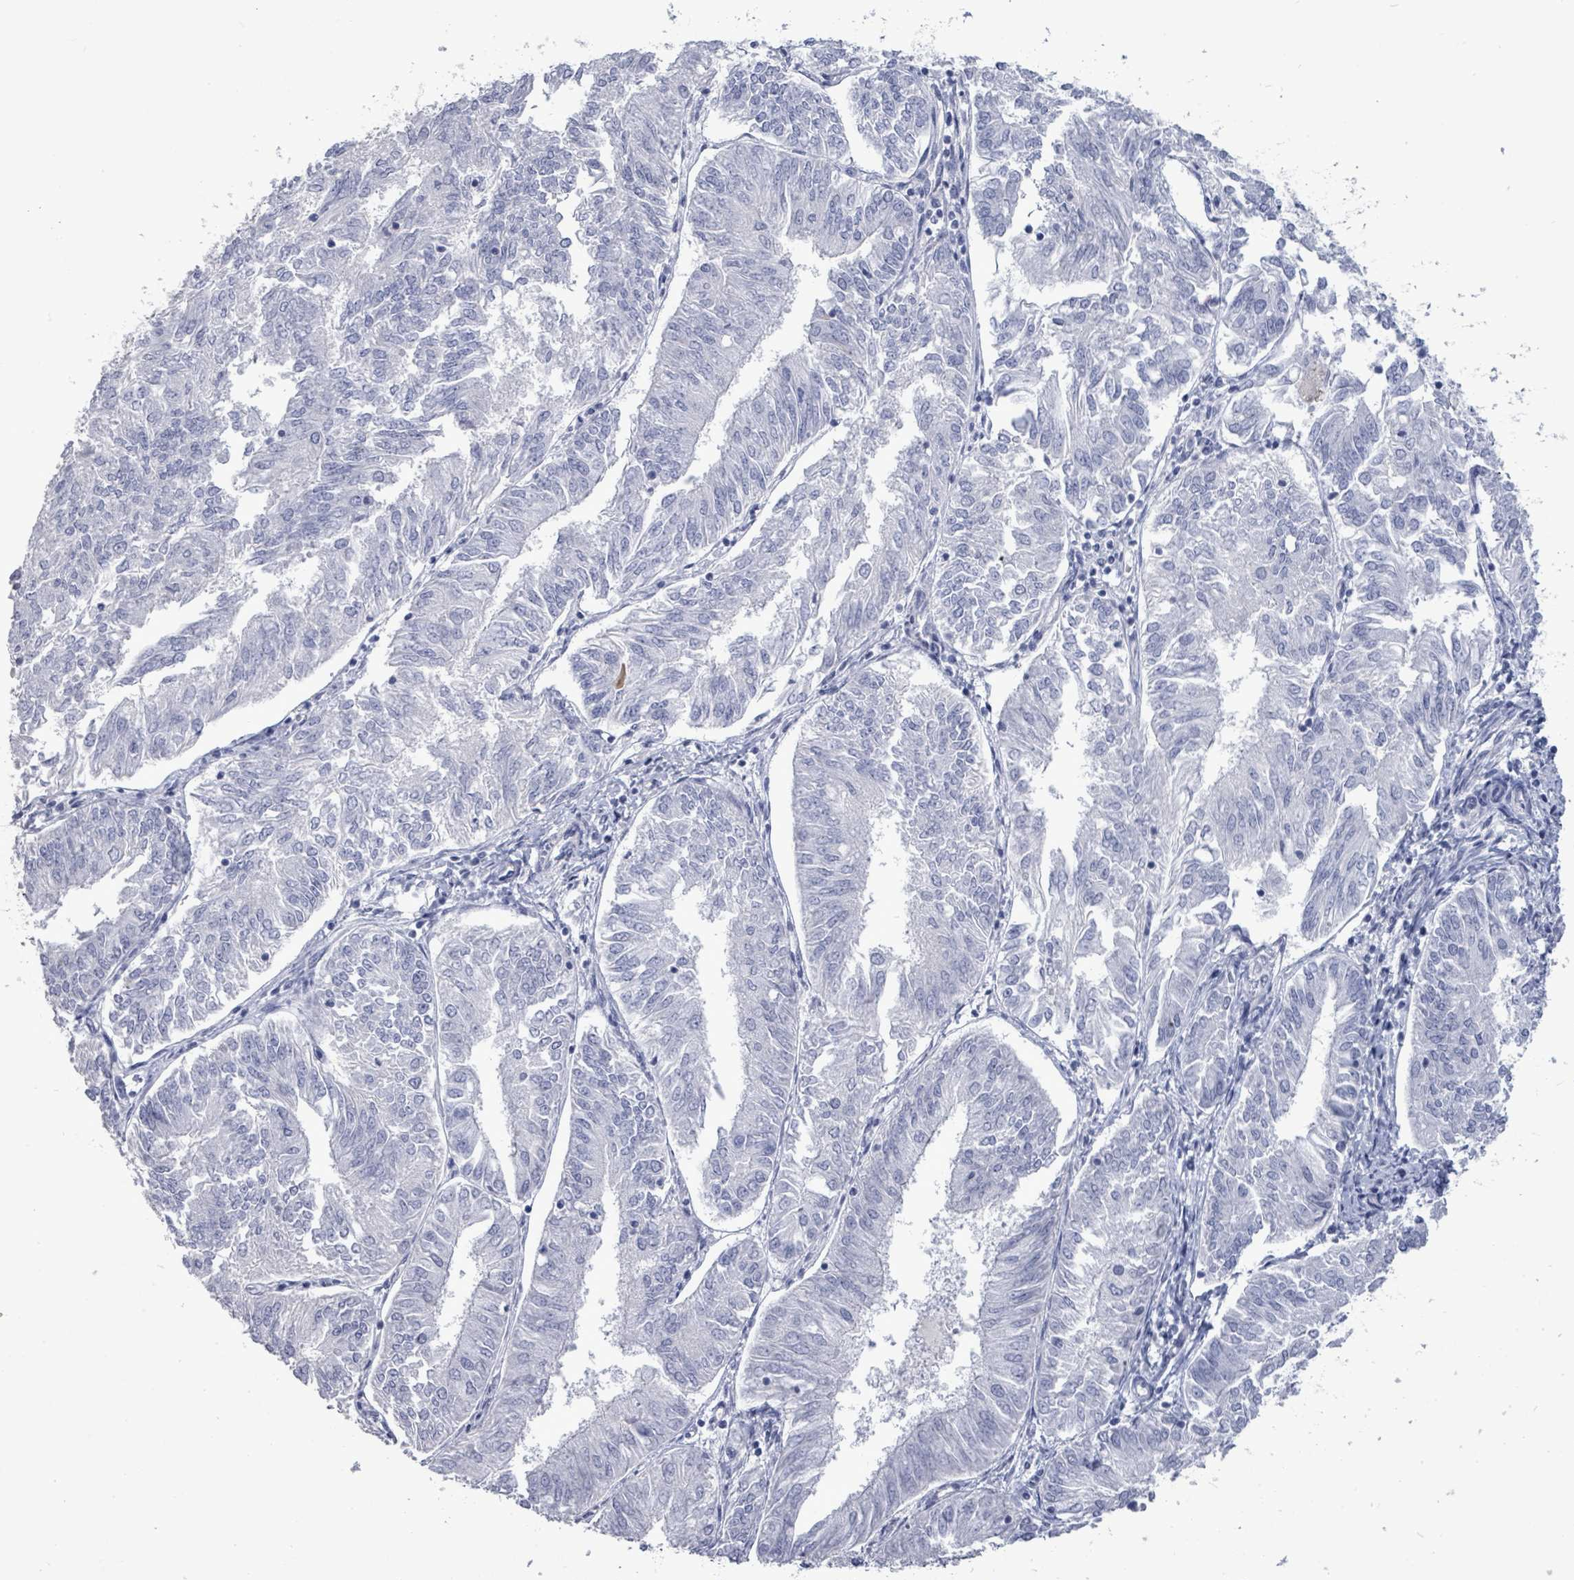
{"staining": {"intensity": "negative", "quantity": "none", "location": "none"}, "tissue": "endometrial cancer", "cell_type": "Tumor cells", "image_type": "cancer", "snomed": [{"axis": "morphology", "description": "Adenocarcinoma, NOS"}, {"axis": "topography", "description": "Endometrium"}], "caption": "The immunohistochemistry image has no significant expression in tumor cells of endometrial cancer tissue.", "gene": "CT45A5", "patient": {"sex": "female", "age": 58}}